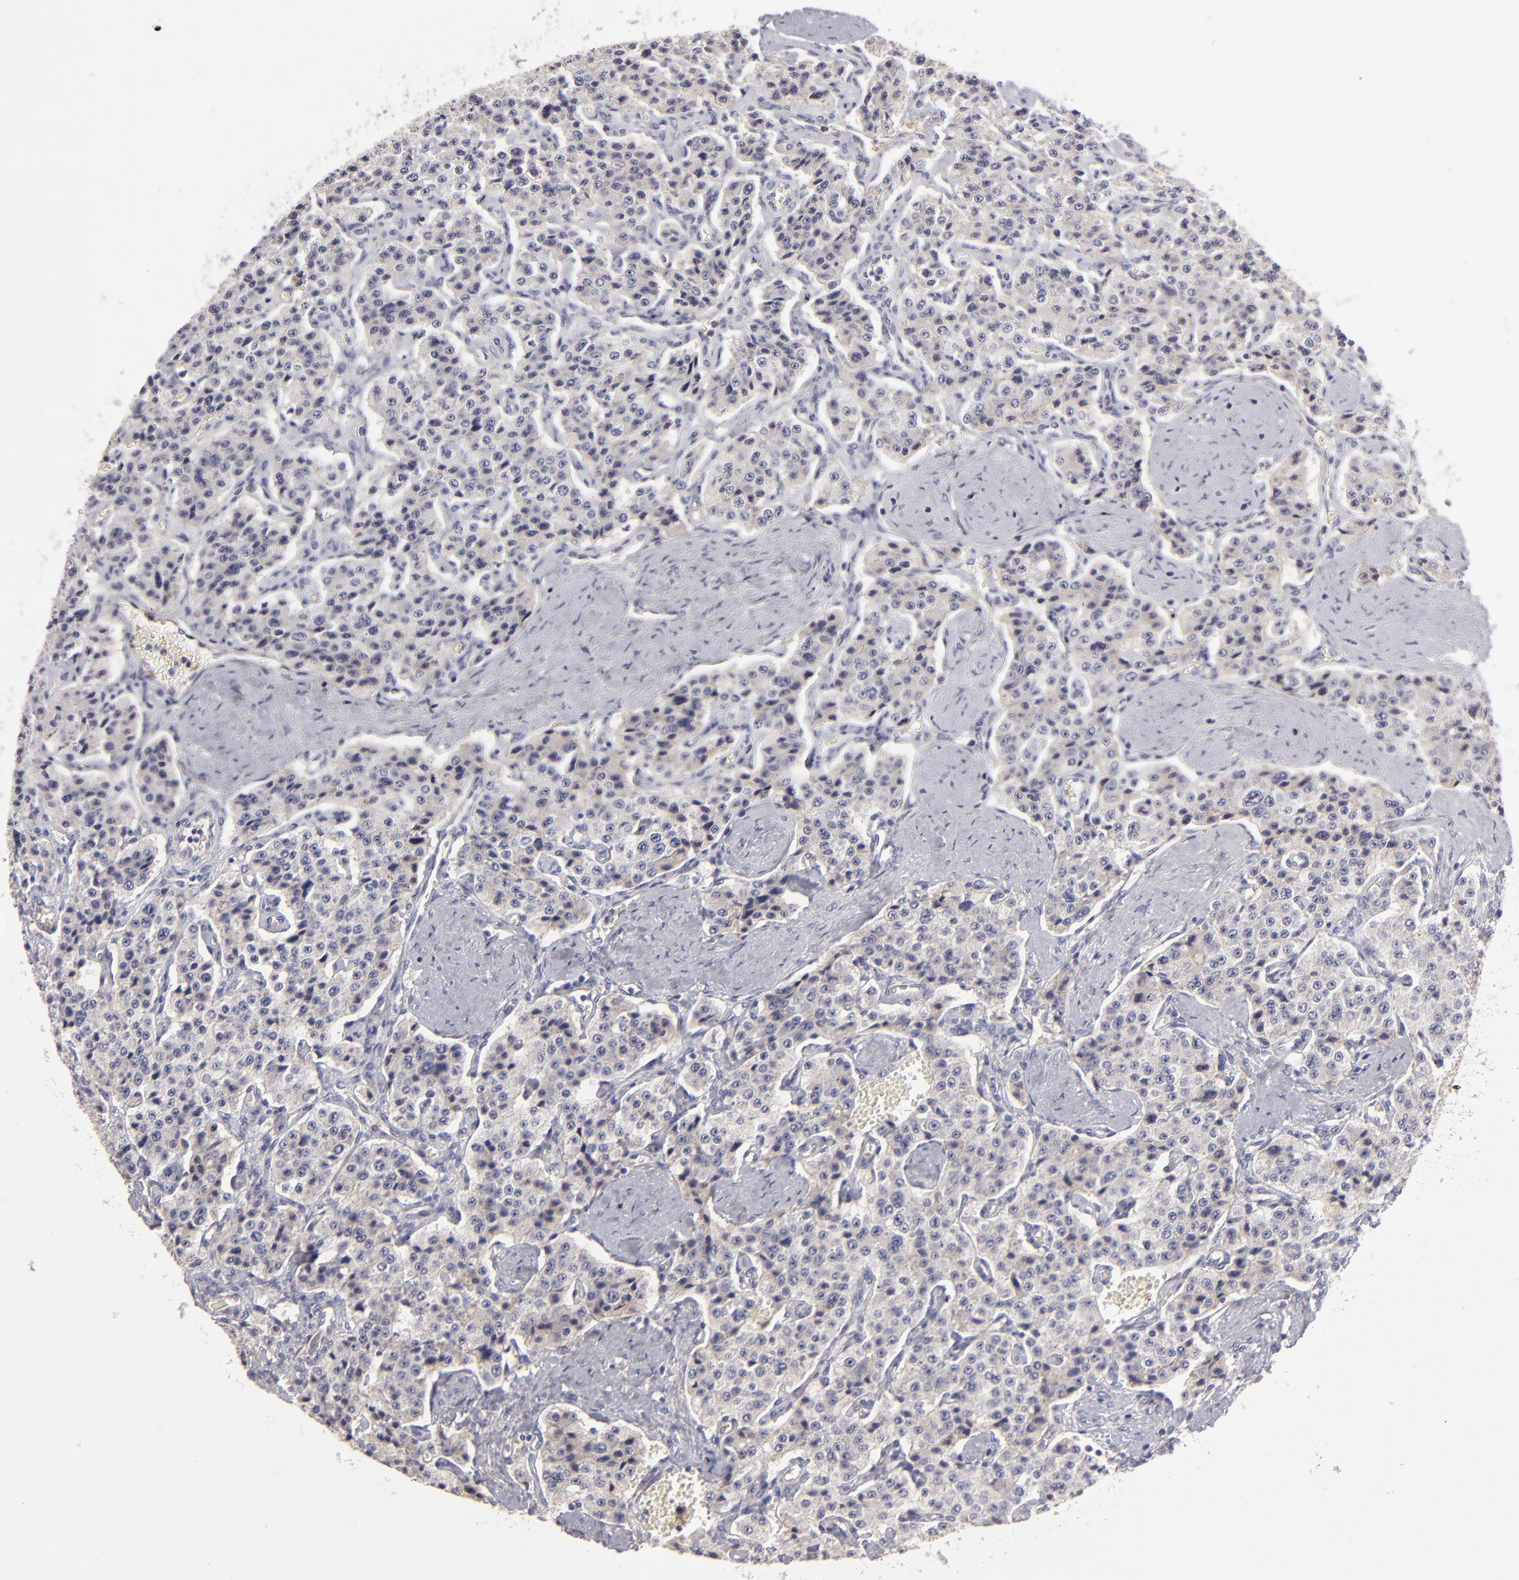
{"staining": {"intensity": "negative", "quantity": "none", "location": "none"}, "tissue": "carcinoid", "cell_type": "Tumor cells", "image_type": "cancer", "snomed": [{"axis": "morphology", "description": "Carcinoid, malignant, NOS"}, {"axis": "topography", "description": "Small intestine"}], "caption": "The micrograph shows no staining of tumor cells in malignant carcinoid.", "gene": "ABCC4", "patient": {"sex": "male", "age": 52}}